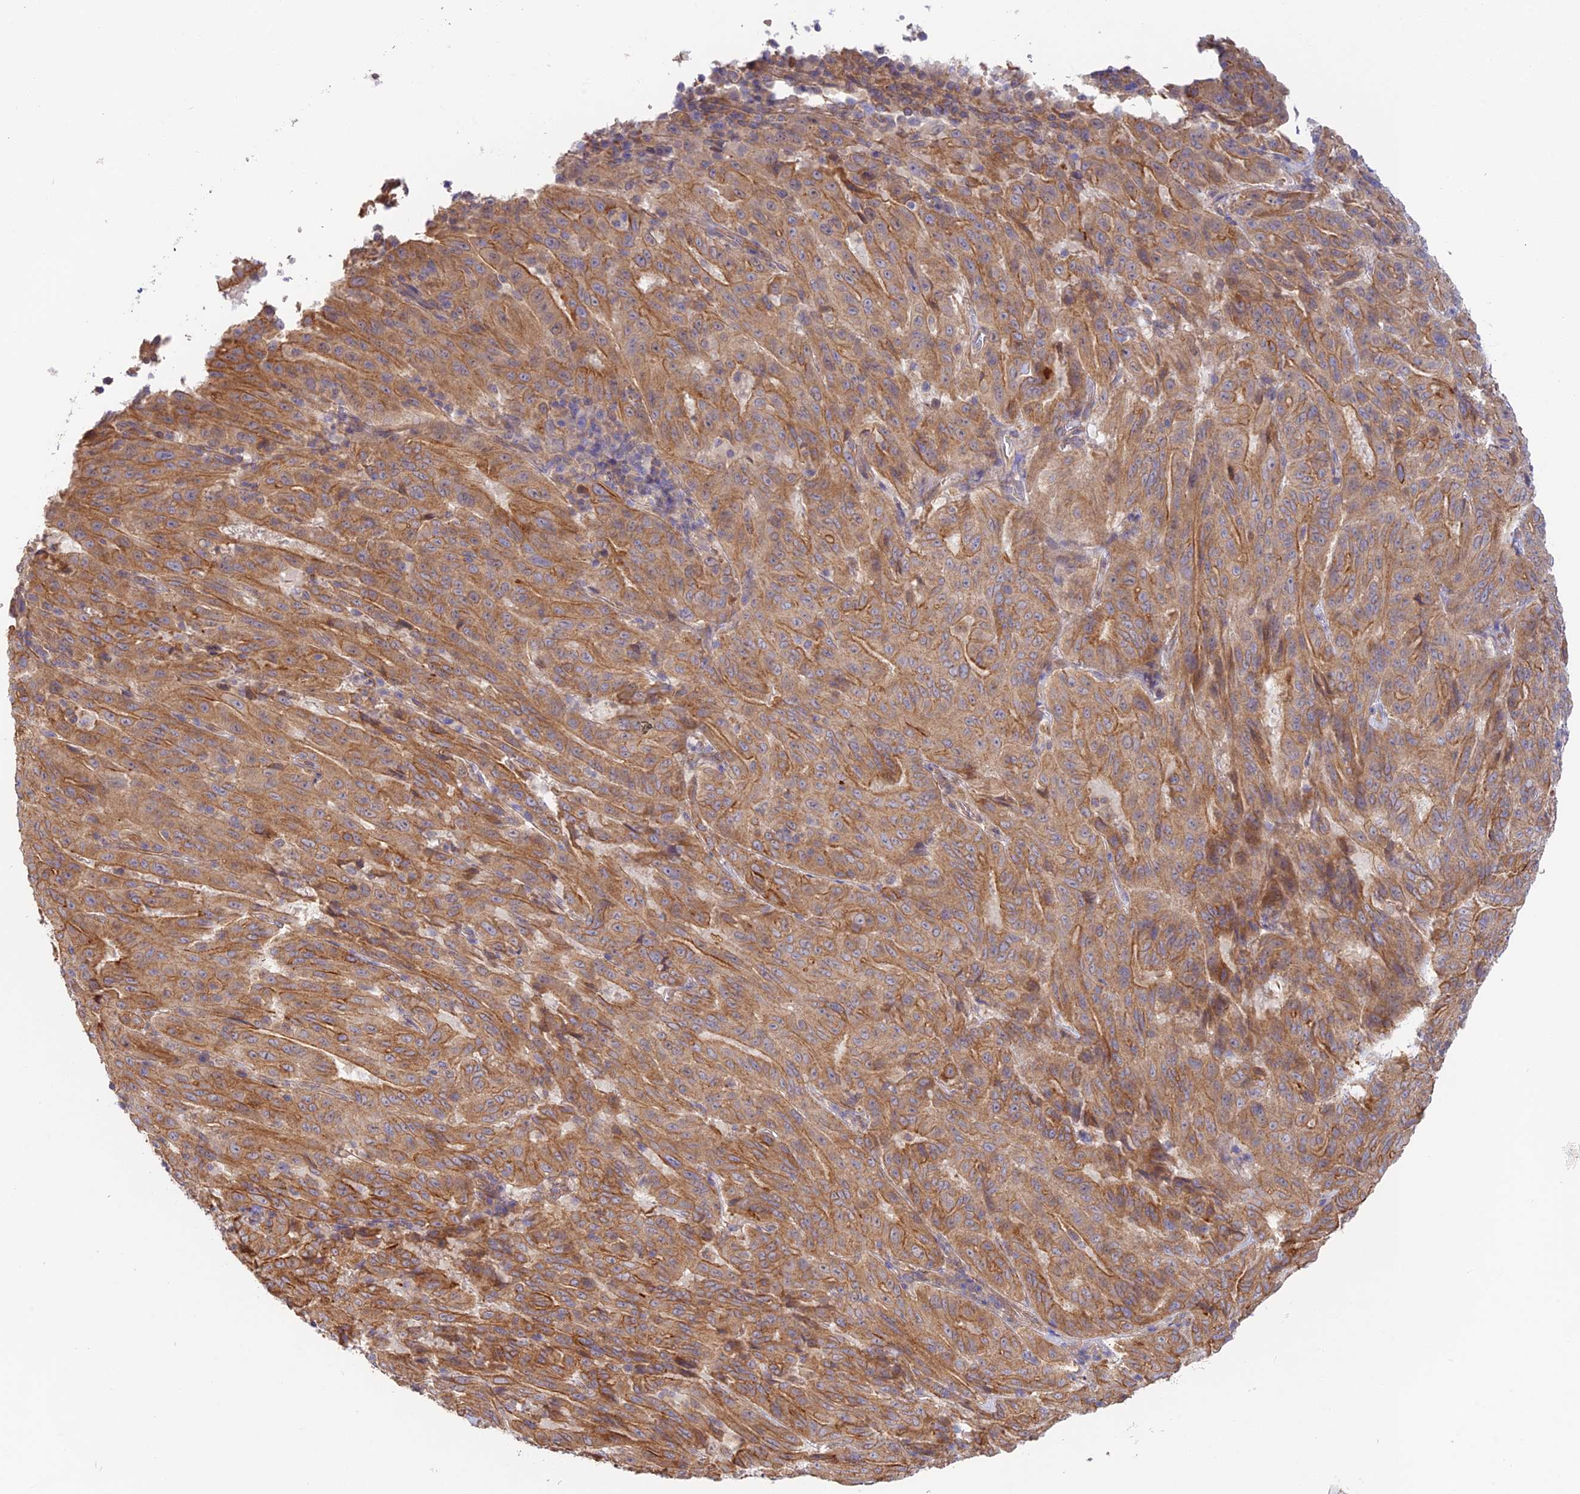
{"staining": {"intensity": "moderate", "quantity": ">75%", "location": "cytoplasmic/membranous"}, "tissue": "pancreatic cancer", "cell_type": "Tumor cells", "image_type": "cancer", "snomed": [{"axis": "morphology", "description": "Adenocarcinoma, NOS"}, {"axis": "topography", "description": "Pancreas"}], "caption": "High-power microscopy captured an IHC image of pancreatic adenocarcinoma, revealing moderate cytoplasmic/membranous positivity in about >75% of tumor cells. The protein is shown in brown color, while the nuclei are stained blue.", "gene": "MYO9A", "patient": {"sex": "male", "age": 63}}